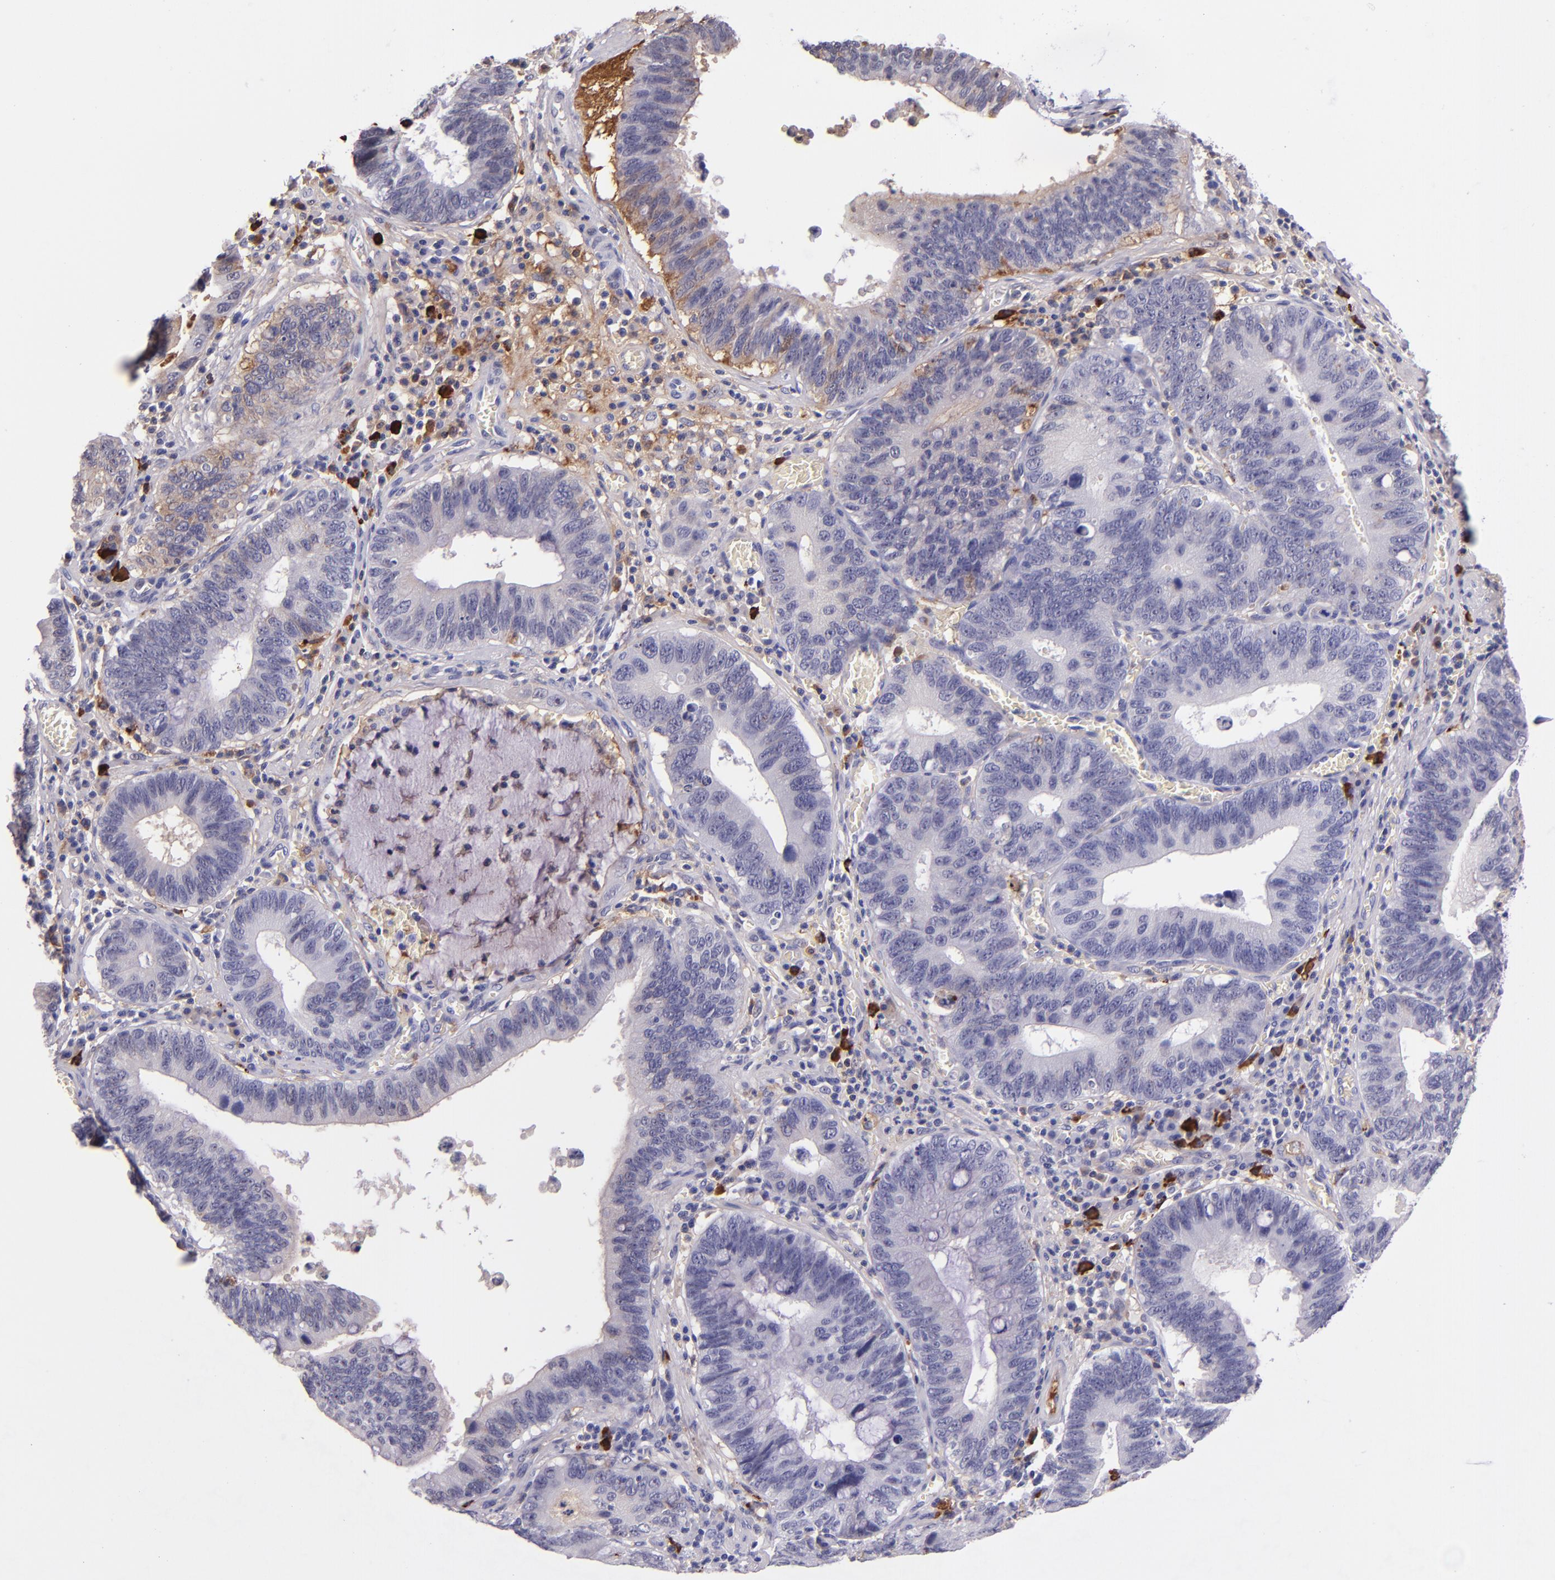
{"staining": {"intensity": "negative", "quantity": "none", "location": "none"}, "tissue": "stomach cancer", "cell_type": "Tumor cells", "image_type": "cancer", "snomed": [{"axis": "morphology", "description": "Adenocarcinoma, NOS"}, {"axis": "topography", "description": "Stomach"}, {"axis": "topography", "description": "Gastric cardia"}], "caption": "Protein analysis of stomach cancer (adenocarcinoma) displays no significant positivity in tumor cells.", "gene": "KNG1", "patient": {"sex": "male", "age": 59}}